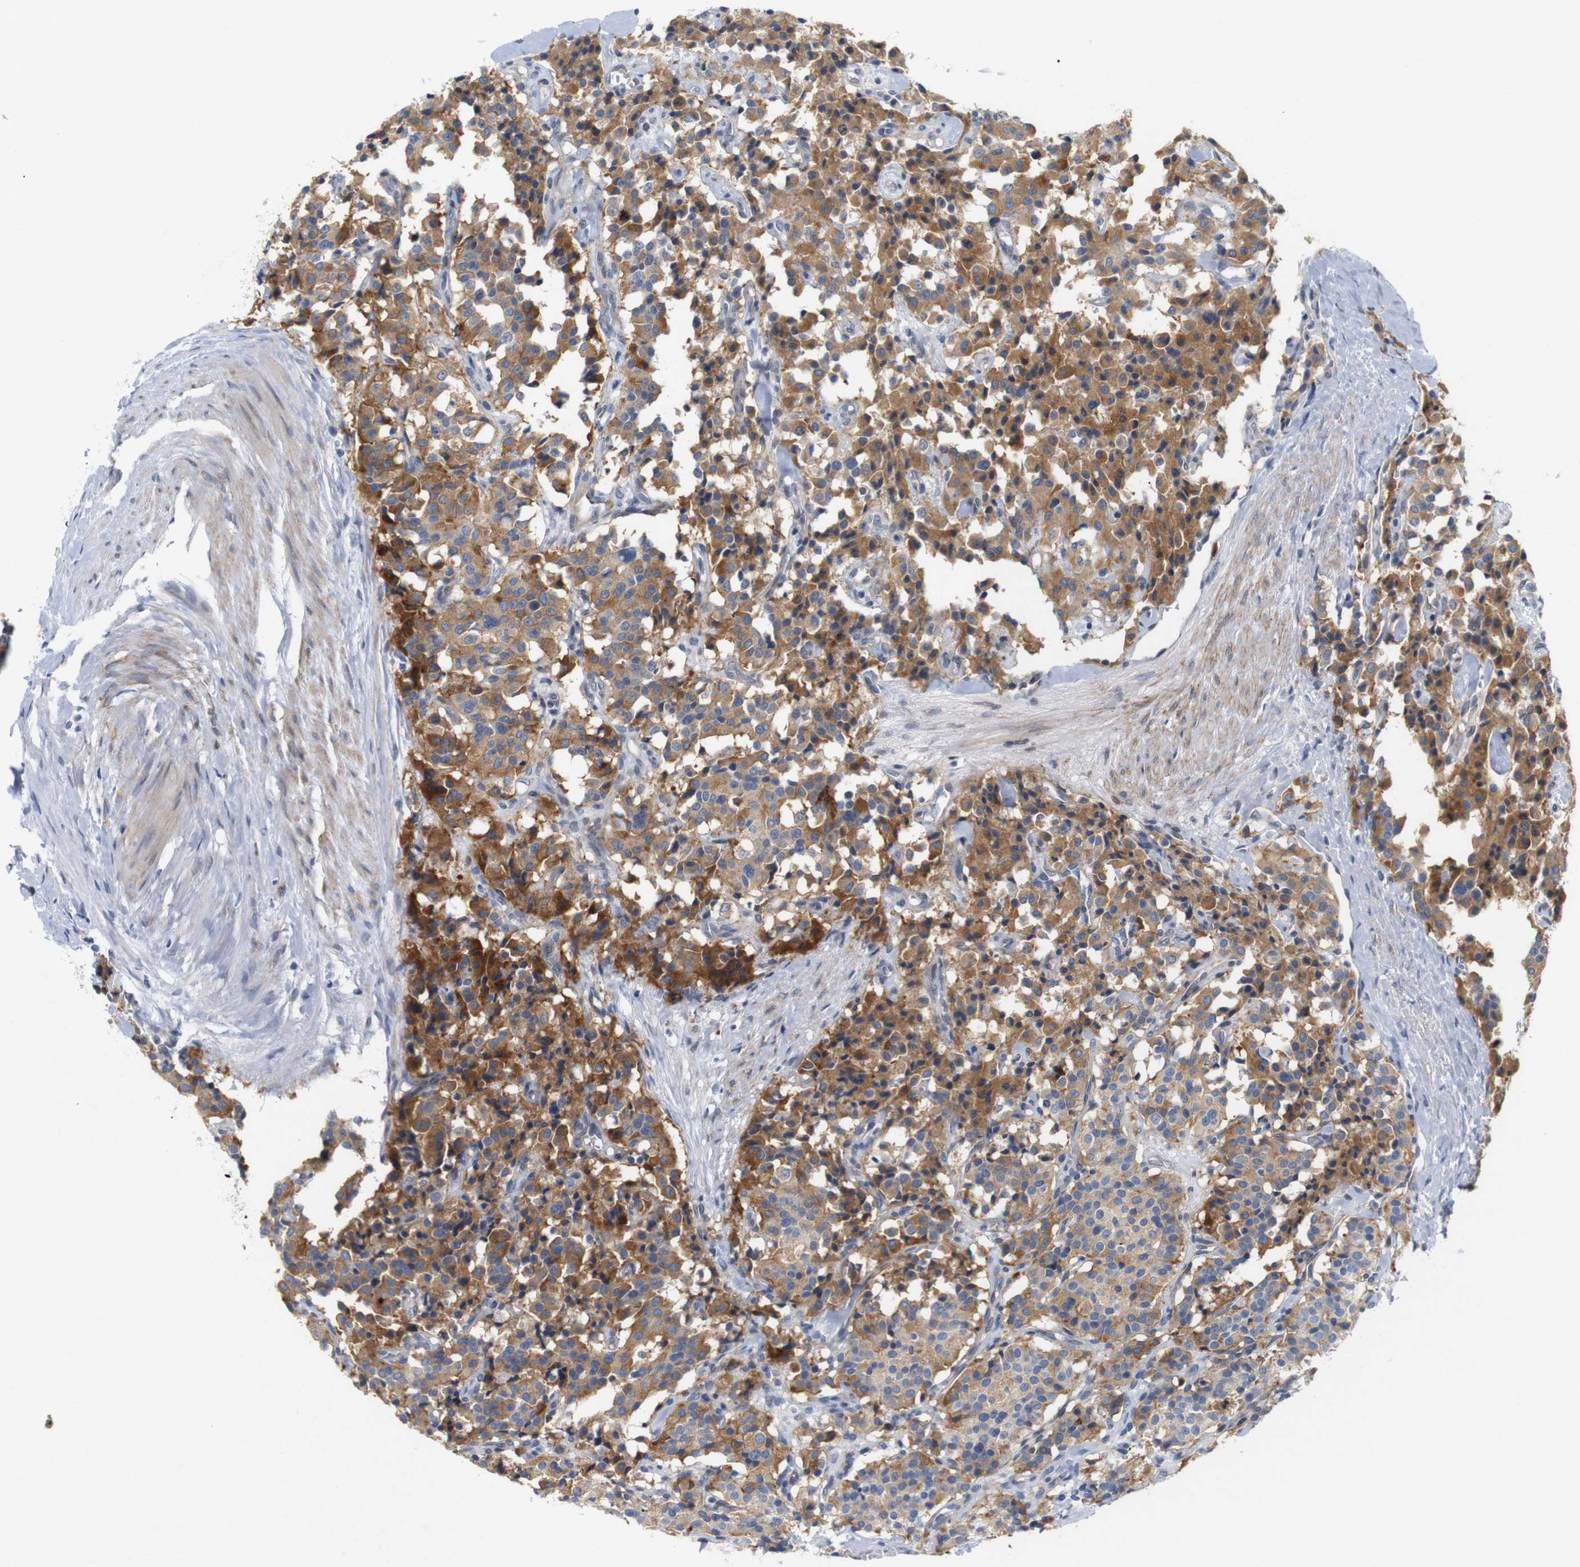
{"staining": {"intensity": "moderate", "quantity": ">75%", "location": "cytoplasmic/membranous"}, "tissue": "carcinoid", "cell_type": "Tumor cells", "image_type": "cancer", "snomed": [{"axis": "morphology", "description": "Carcinoid, malignant, NOS"}, {"axis": "topography", "description": "Lung"}], "caption": "Carcinoid (malignant) stained with a protein marker displays moderate staining in tumor cells.", "gene": "CYB561", "patient": {"sex": "male", "age": 30}}